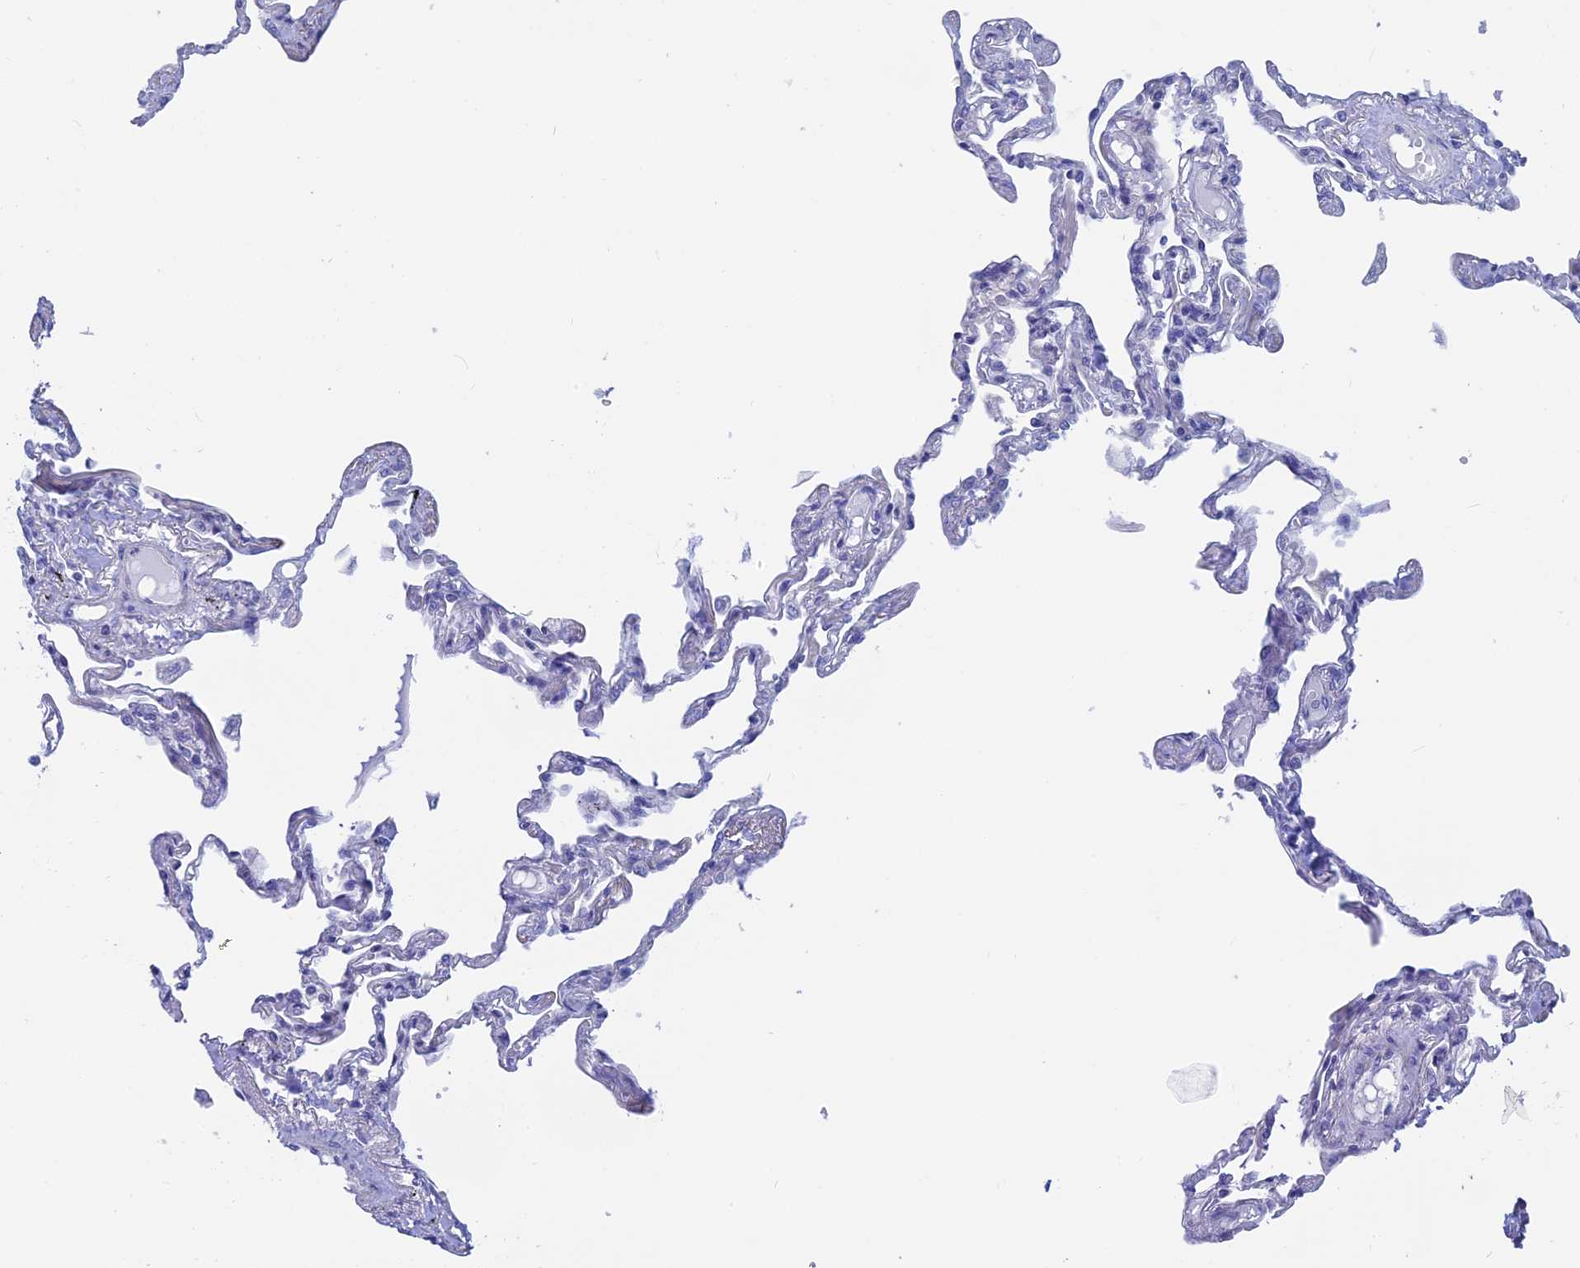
{"staining": {"intensity": "negative", "quantity": "none", "location": "none"}, "tissue": "lung", "cell_type": "Alveolar cells", "image_type": "normal", "snomed": [{"axis": "morphology", "description": "Normal tissue, NOS"}, {"axis": "topography", "description": "Lung"}], "caption": "Alveolar cells are negative for brown protein staining in unremarkable lung.", "gene": "GLB1L", "patient": {"sex": "female", "age": 67}}